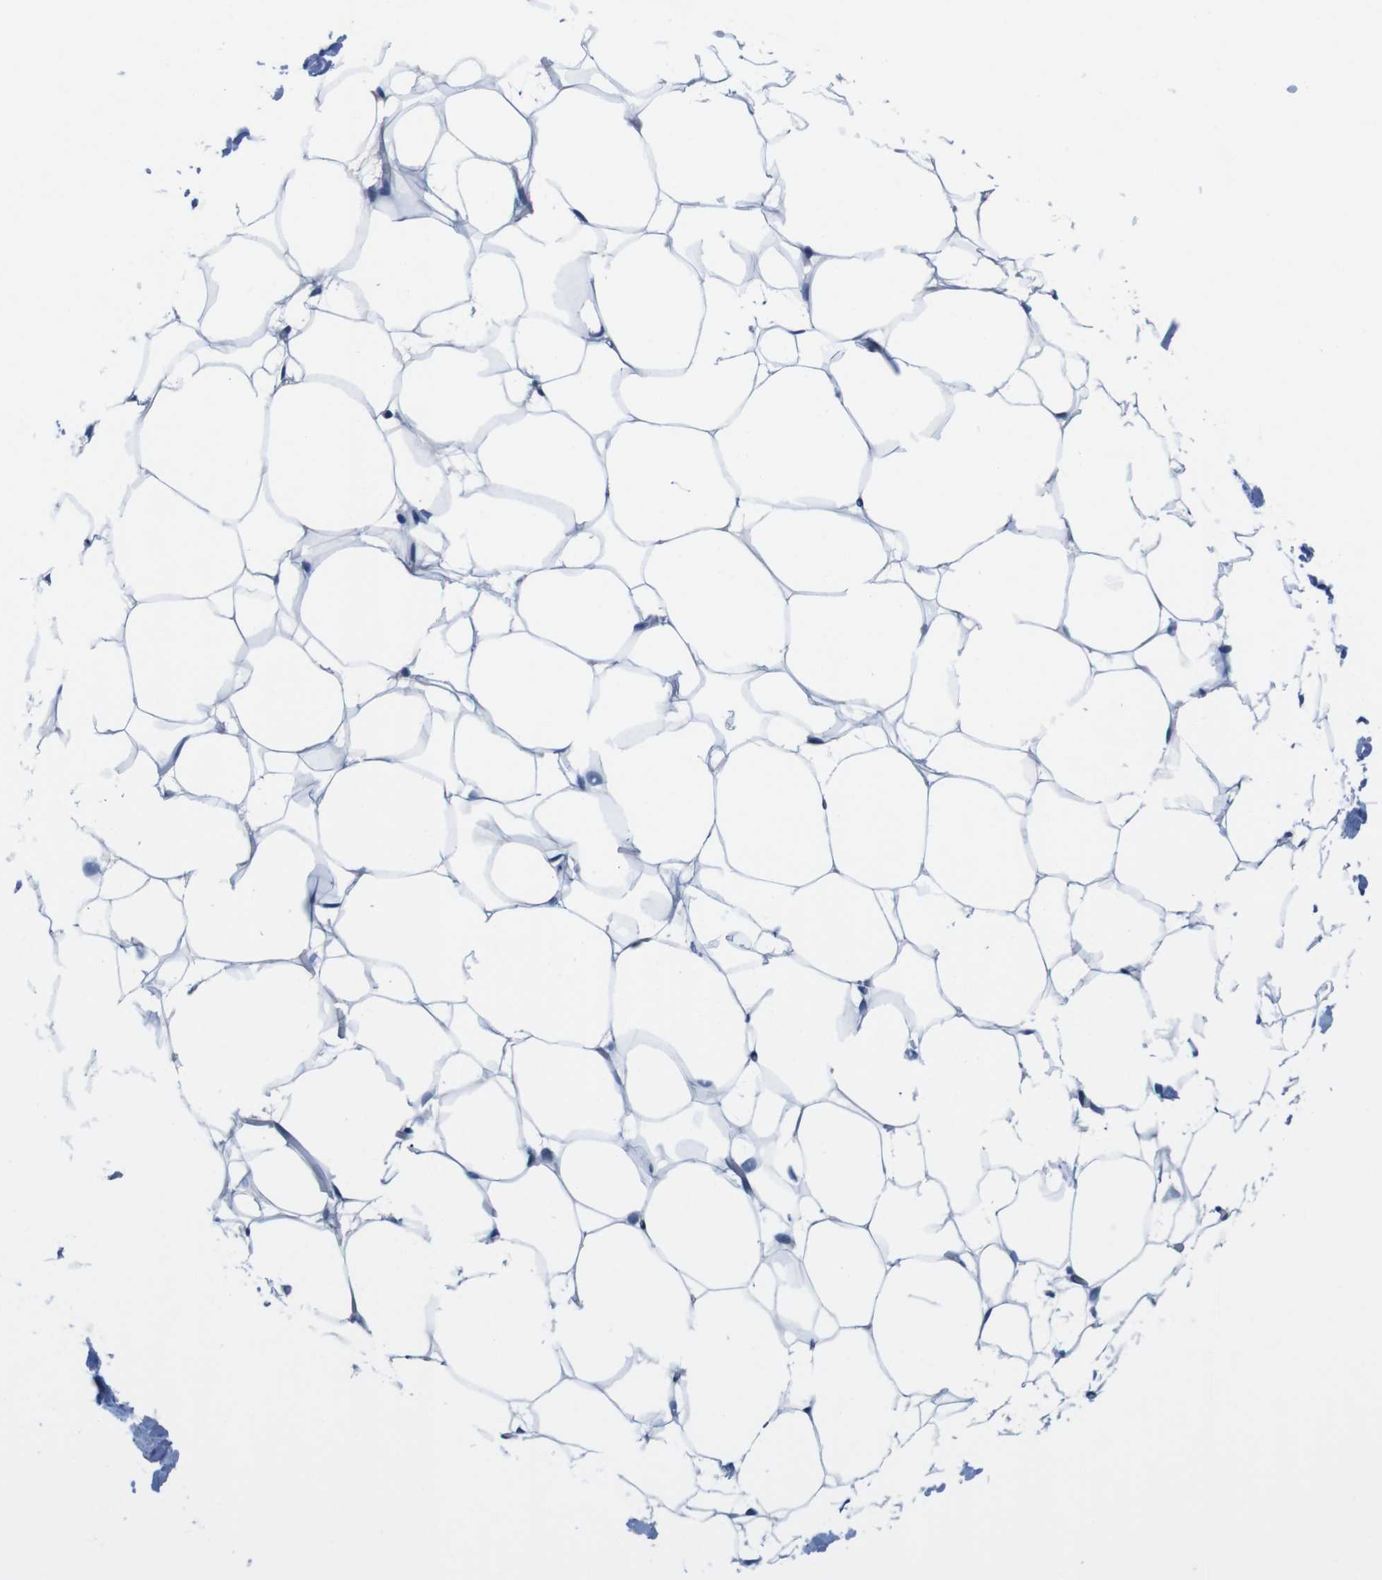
{"staining": {"intensity": "negative", "quantity": "none", "location": "none"}, "tissue": "adipose tissue", "cell_type": "Adipocytes", "image_type": "normal", "snomed": [{"axis": "morphology", "description": "Normal tissue, NOS"}, {"axis": "topography", "description": "Breast"}, {"axis": "topography", "description": "Adipose tissue"}], "caption": "This is an immunohistochemistry (IHC) photomicrograph of unremarkable human adipose tissue. There is no positivity in adipocytes.", "gene": "C1RL", "patient": {"sex": "female", "age": 25}}